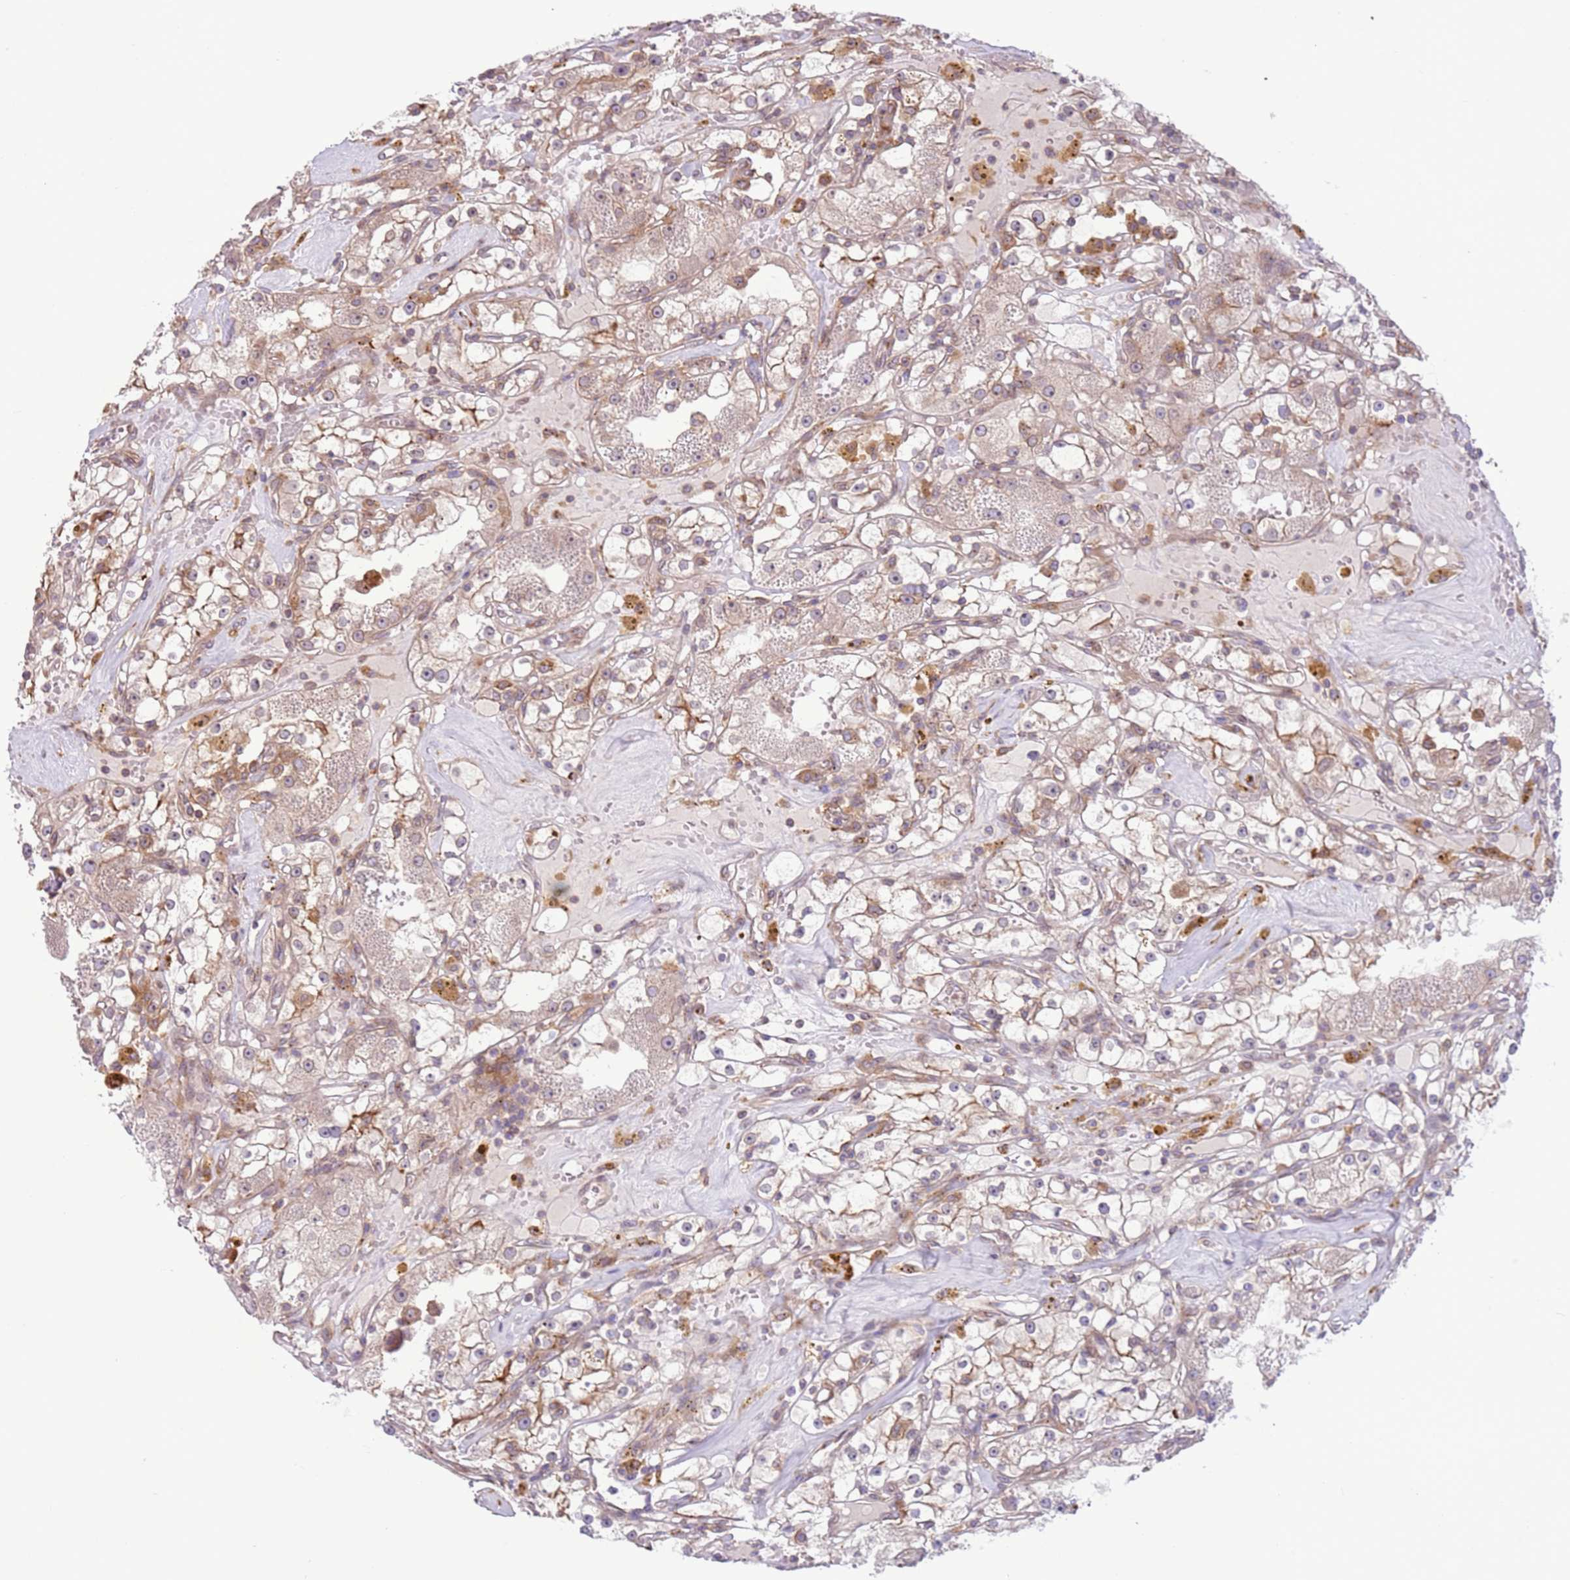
{"staining": {"intensity": "weak", "quantity": ">75%", "location": "cytoplasmic/membranous"}, "tissue": "renal cancer", "cell_type": "Tumor cells", "image_type": "cancer", "snomed": [{"axis": "morphology", "description": "Adenocarcinoma, NOS"}, {"axis": "topography", "description": "Kidney"}], "caption": "DAB (3,3'-diaminobenzidine) immunohistochemical staining of renal cancer (adenocarcinoma) reveals weak cytoplasmic/membranous protein staining in about >75% of tumor cells. The staining was performed using DAB to visualize the protein expression in brown, while the nuclei were stained in blue with hematoxylin (Magnification: 20x).", "gene": "DDX19B", "patient": {"sex": "male", "age": 56}}